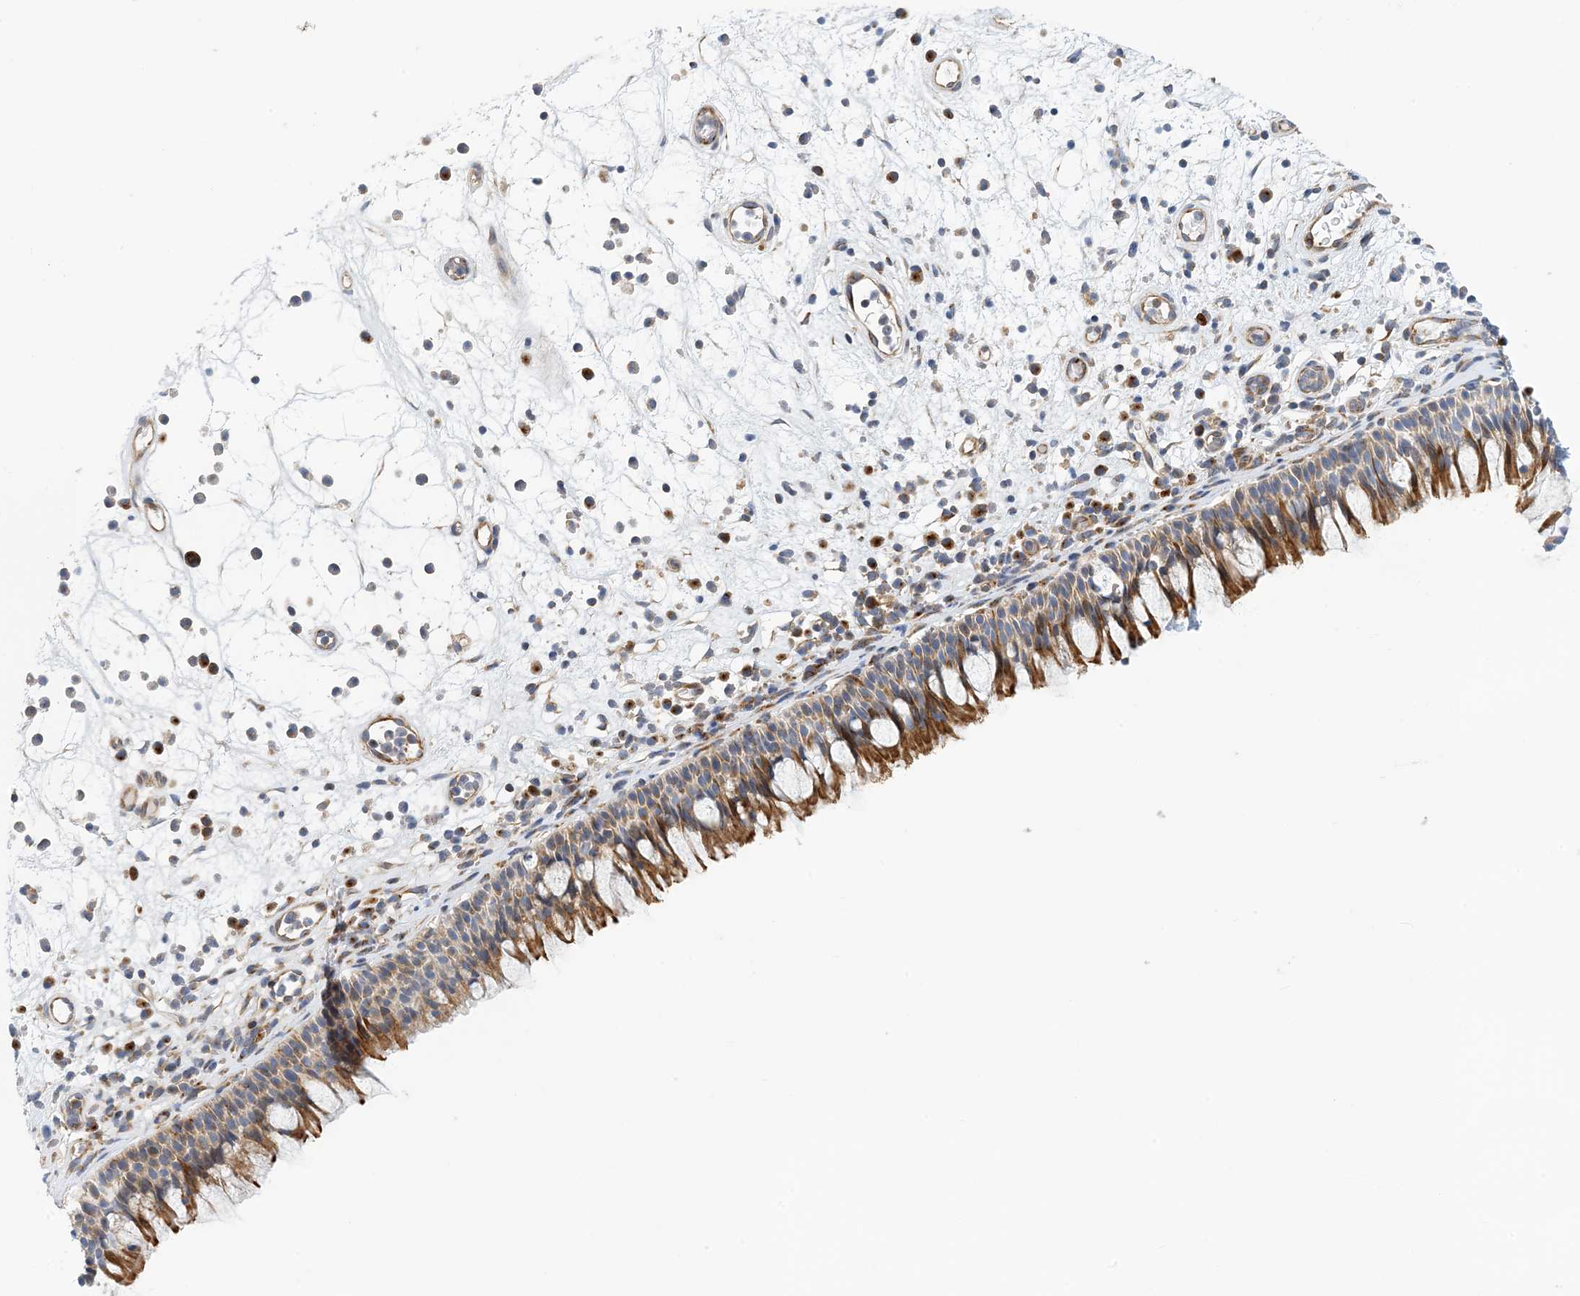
{"staining": {"intensity": "moderate", "quantity": ">75%", "location": "cytoplasmic/membranous"}, "tissue": "nasopharynx", "cell_type": "Respiratory epithelial cells", "image_type": "normal", "snomed": [{"axis": "morphology", "description": "Normal tissue, NOS"}, {"axis": "morphology", "description": "Inflammation, NOS"}, {"axis": "morphology", "description": "Malignant melanoma, Metastatic site"}, {"axis": "topography", "description": "Nasopharynx"}], "caption": "This histopathology image shows normal nasopharynx stained with immunohistochemistry to label a protein in brown. The cytoplasmic/membranous of respiratory epithelial cells show moderate positivity for the protein. Nuclei are counter-stained blue.", "gene": "PCDHA2", "patient": {"sex": "male", "age": 70}}